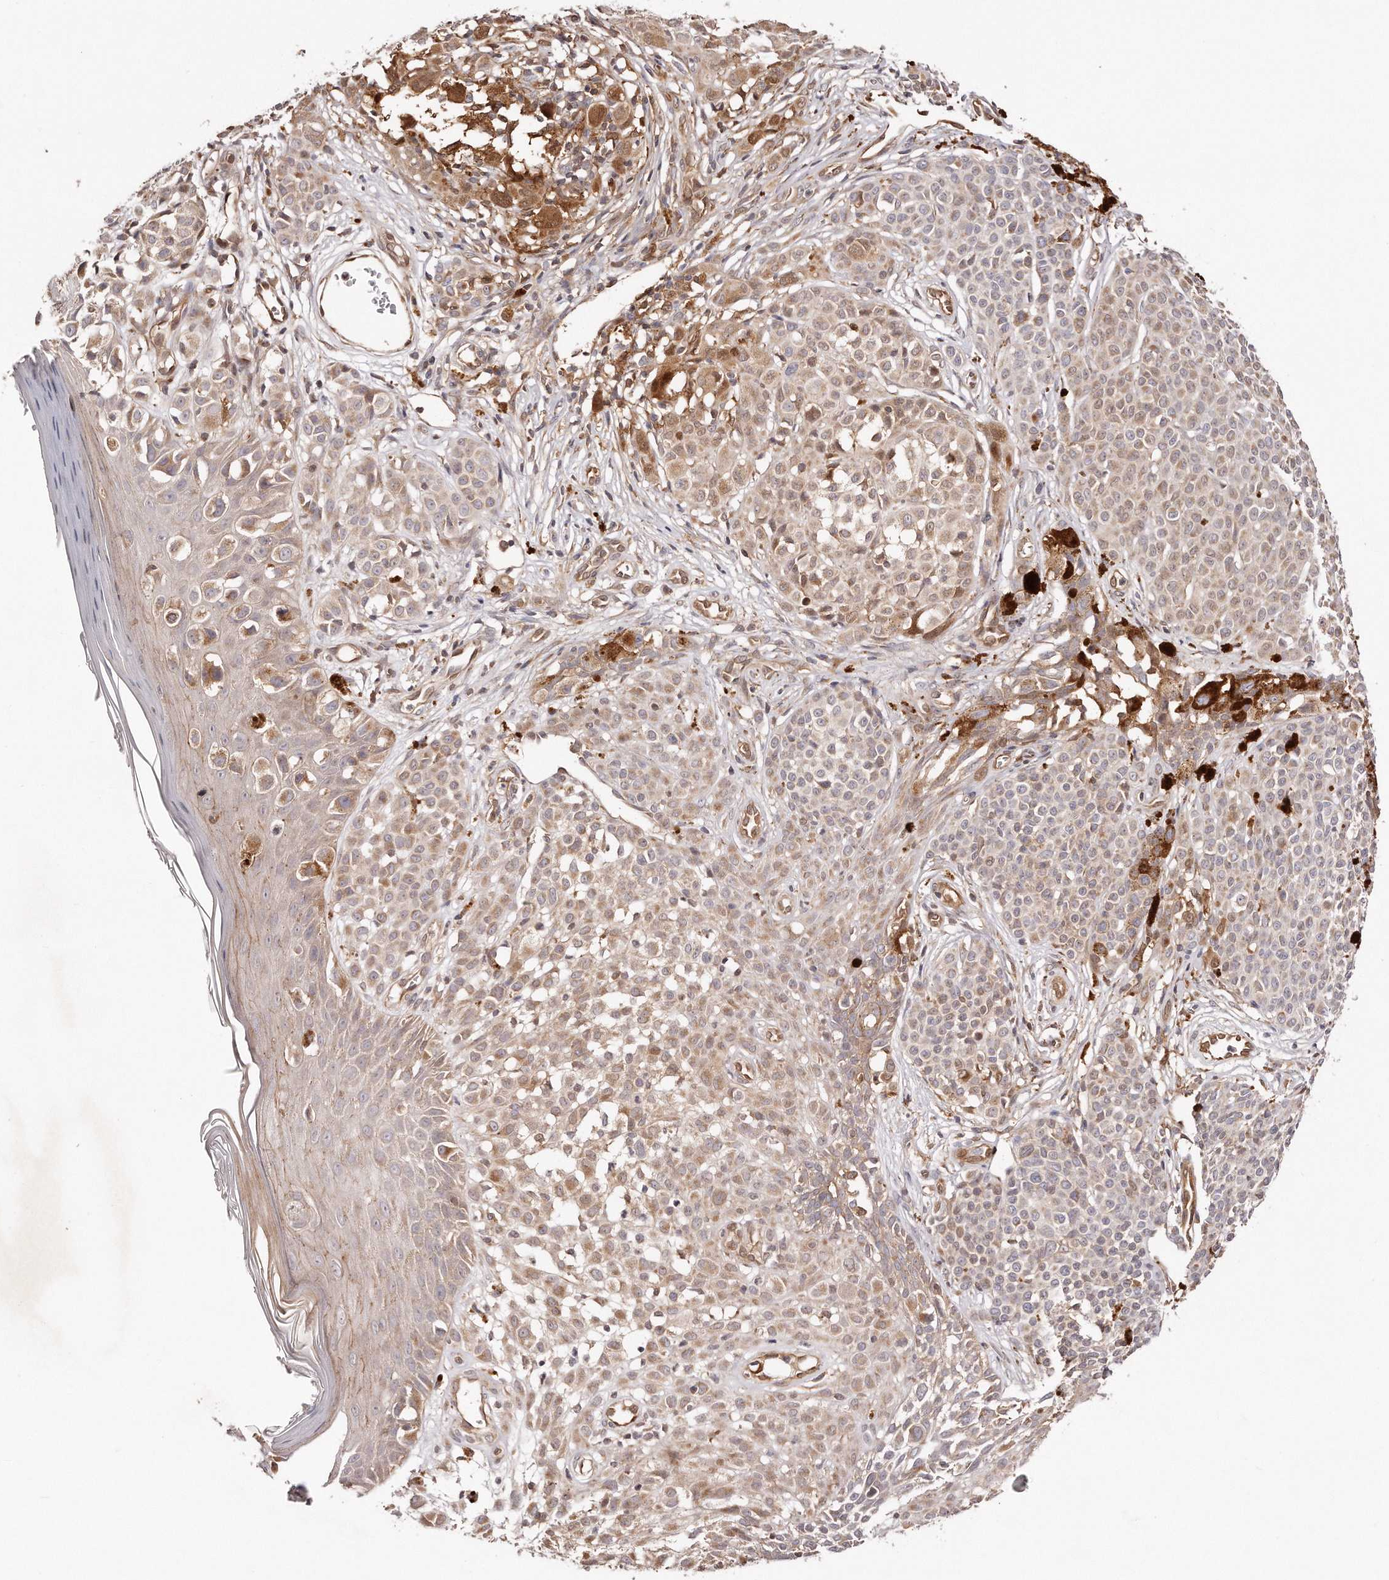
{"staining": {"intensity": "weak", "quantity": ">75%", "location": "cytoplasmic/membranous"}, "tissue": "melanoma", "cell_type": "Tumor cells", "image_type": "cancer", "snomed": [{"axis": "morphology", "description": "Malignant melanoma, NOS"}, {"axis": "topography", "description": "Skin of leg"}], "caption": "An immunohistochemistry micrograph of tumor tissue is shown. Protein staining in brown highlights weak cytoplasmic/membranous positivity in malignant melanoma within tumor cells.", "gene": "GBP4", "patient": {"sex": "female", "age": 72}}